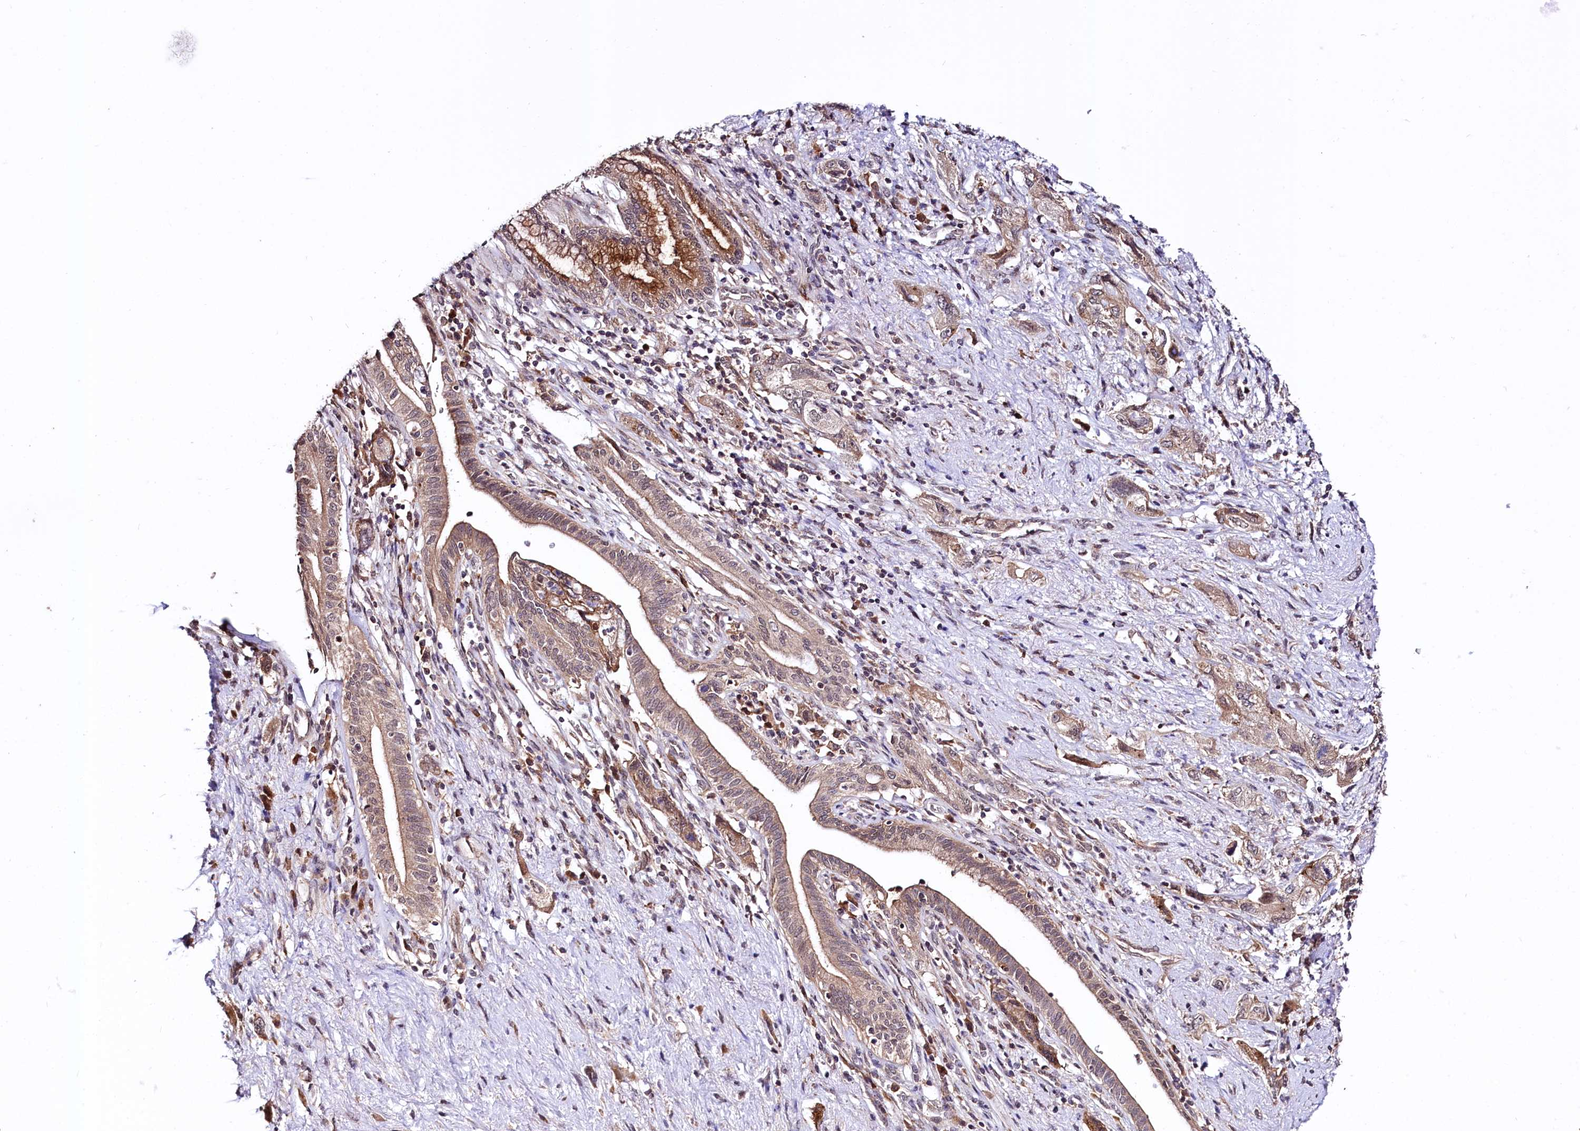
{"staining": {"intensity": "moderate", "quantity": ">75%", "location": "cytoplasmic/membranous"}, "tissue": "pancreatic cancer", "cell_type": "Tumor cells", "image_type": "cancer", "snomed": [{"axis": "morphology", "description": "Adenocarcinoma, NOS"}, {"axis": "topography", "description": "Pancreas"}], "caption": "Pancreatic cancer was stained to show a protein in brown. There is medium levels of moderate cytoplasmic/membranous positivity in about >75% of tumor cells. Using DAB (brown) and hematoxylin (blue) stains, captured at high magnification using brightfield microscopy.", "gene": "UBE3A", "patient": {"sex": "female", "age": 73}}